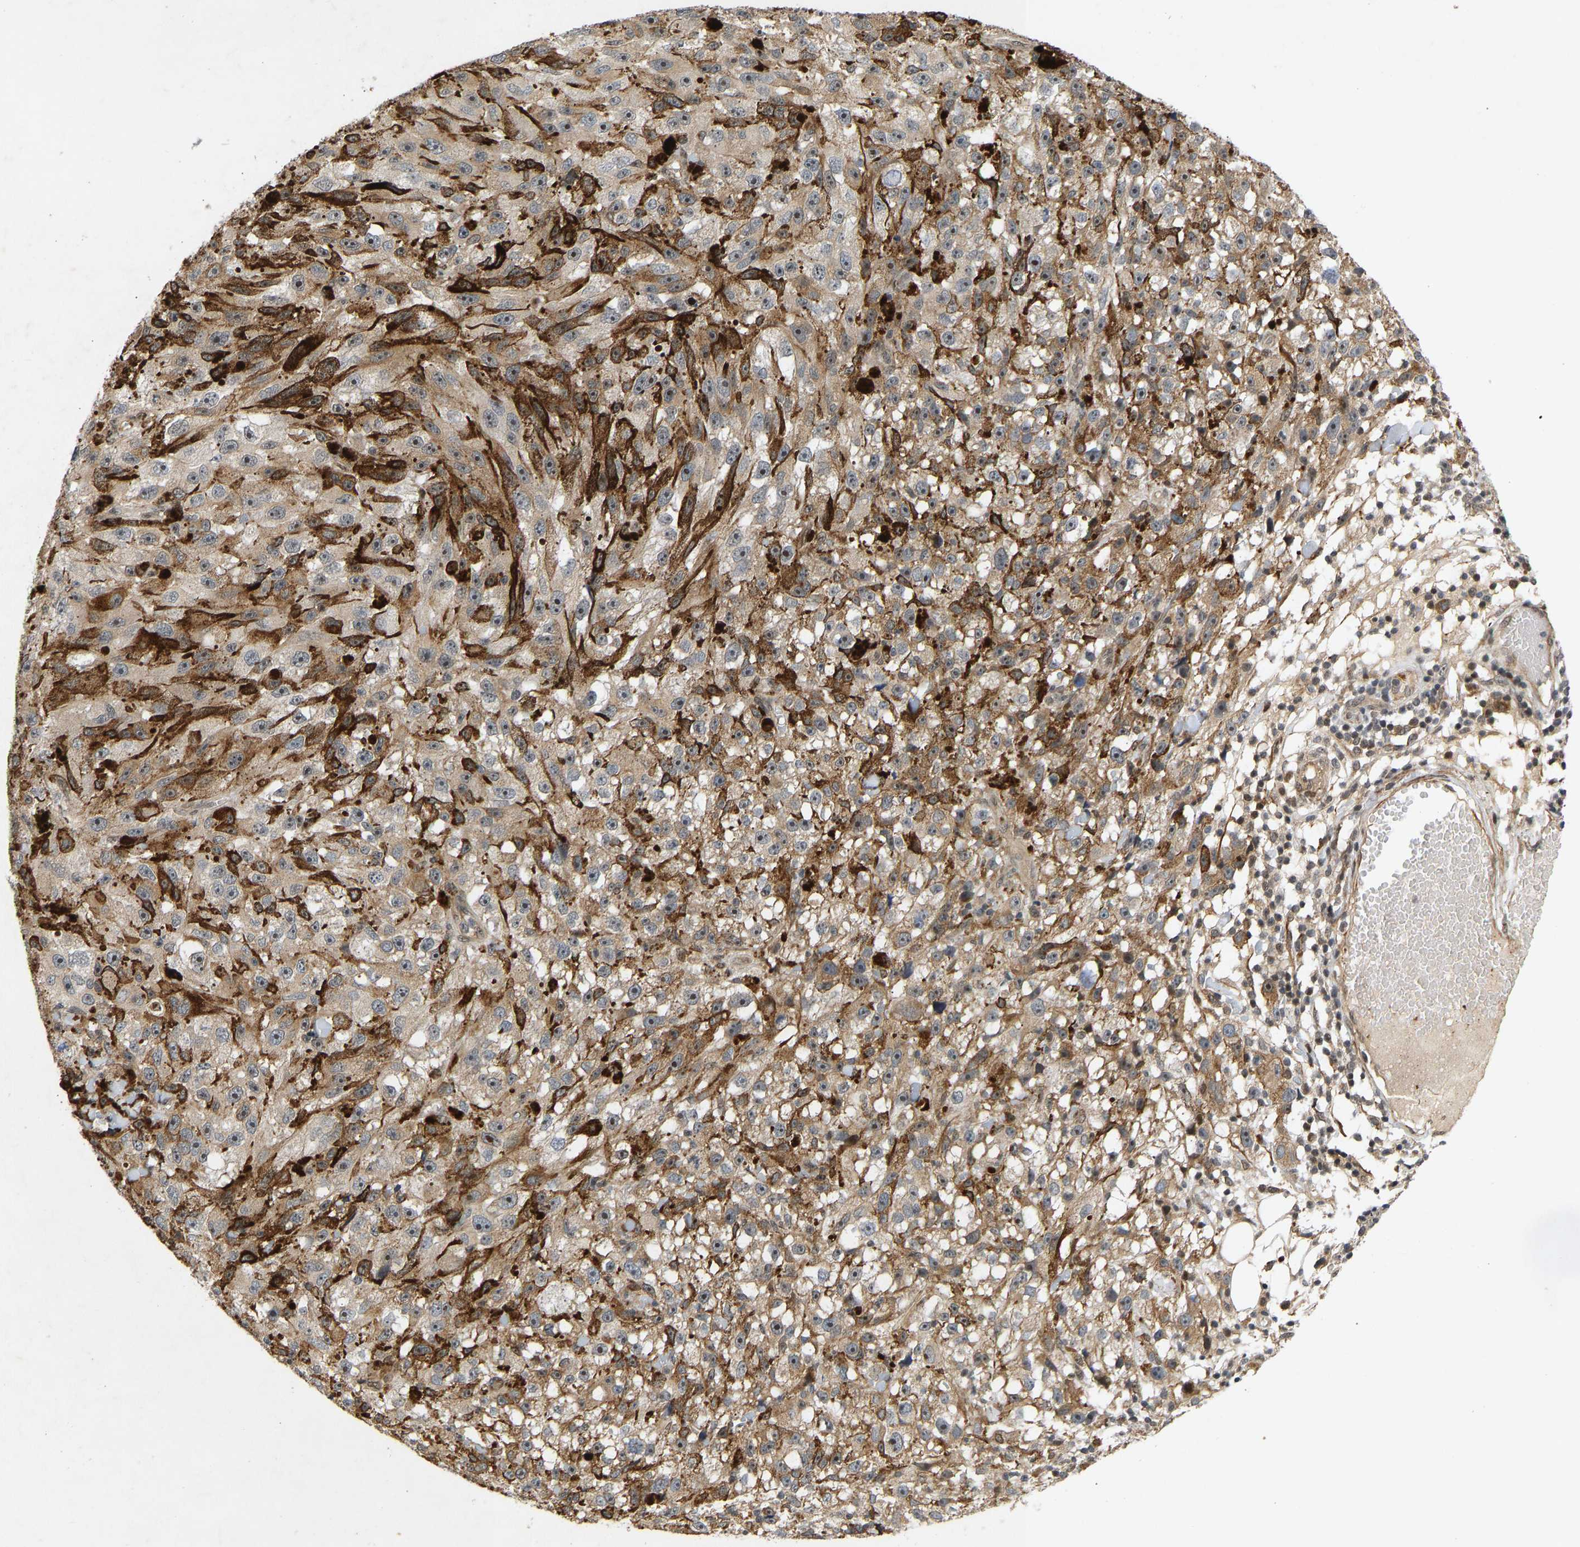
{"staining": {"intensity": "moderate", "quantity": "25%-75%", "location": "cytoplasmic/membranous,nuclear"}, "tissue": "melanoma", "cell_type": "Tumor cells", "image_type": "cancer", "snomed": [{"axis": "morphology", "description": "Malignant melanoma, NOS"}, {"axis": "topography", "description": "Skin"}], "caption": "A histopathology image showing moderate cytoplasmic/membranous and nuclear staining in about 25%-75% of tumor cells in malignant melanoma, as visualized by brown immunohistochemical staining.", "gene": "BAG1", "patient": {"sex": "female", "age": 104}}